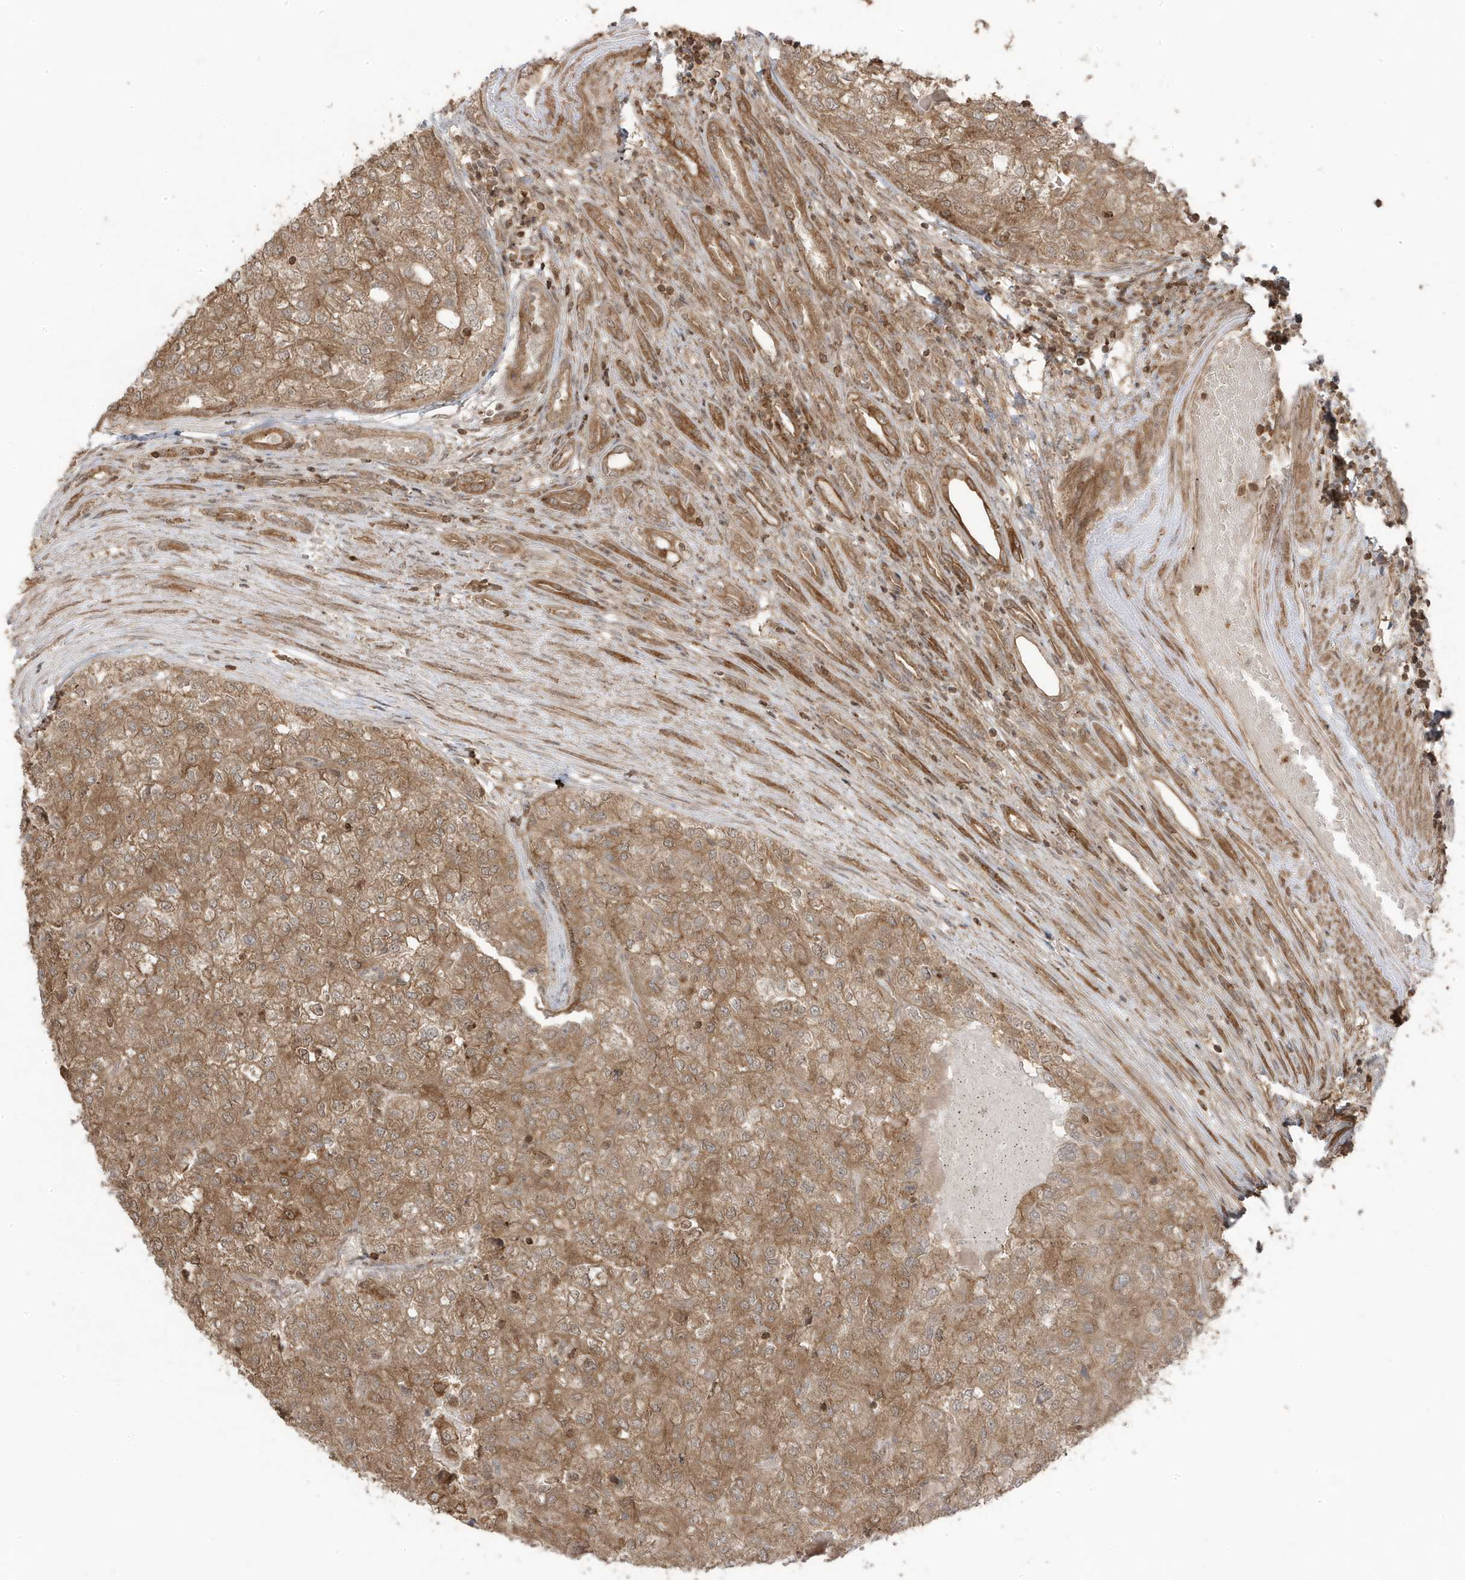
{"staining": {"intensity": "moderate", "quantity": ">75%", "location": "cytoplasmic/membranous"}, "tissue": "renal cancer", "cell_type": "Tumor cells", "image_type": "cancer", "snomed": [{"axis": "morphology", "description": "Adenocarcinoma, NOS"}, {"axis": "topography", "description": "Kidney"}], "caption": "Immunohistochemical staining of renal cancer exhibits moderate cytoplasmic/membranous protein positivity in about >75% of tumor cells.", "gene": "ASAP1", "patient": {"sex": "female", "age": 54}}